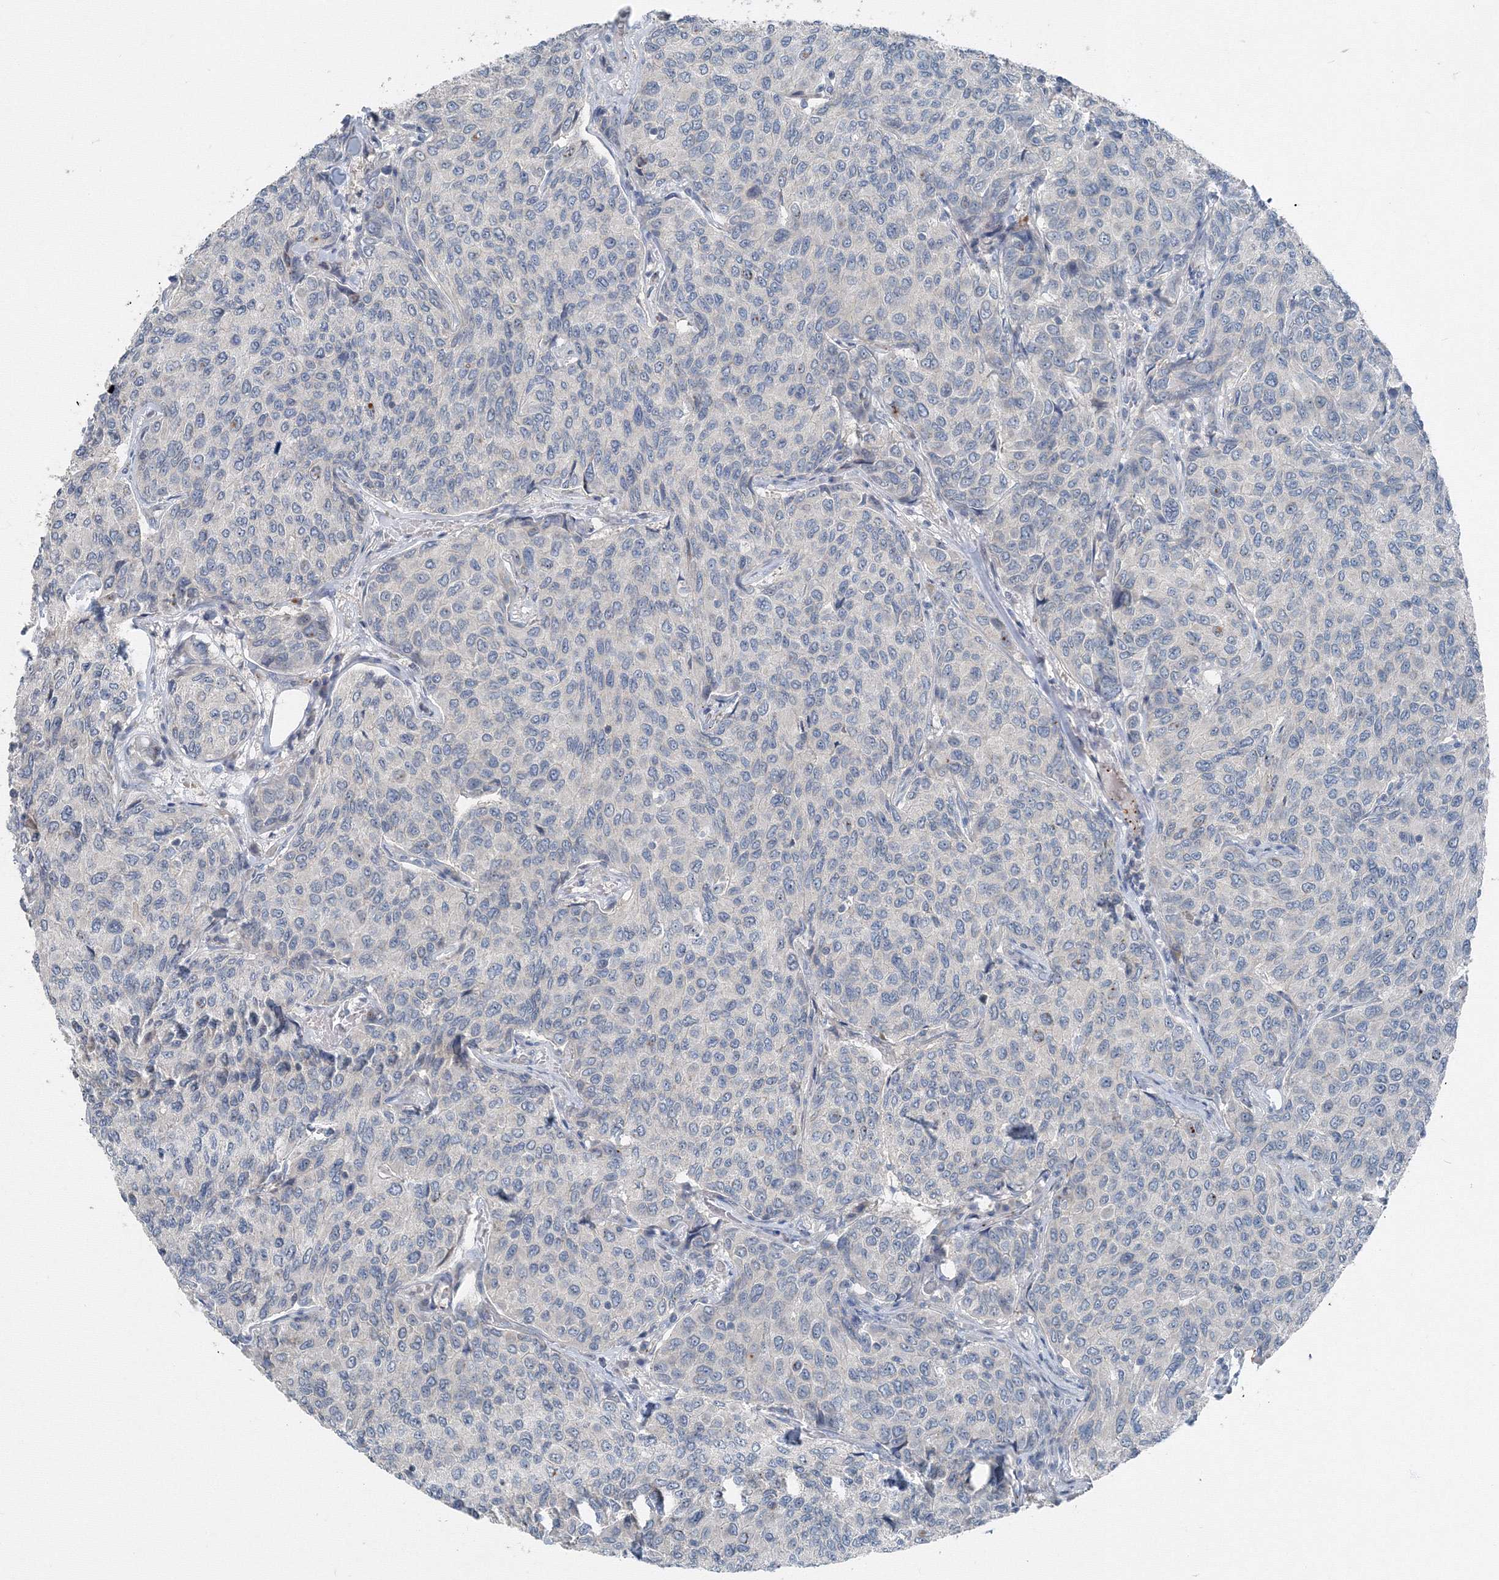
{"staining": {"intensity": "negative", "quantity": "none", "location": "none"}, "tissue": "breast cancer", "cell_type": "Tumor cells", "image_type": "cancer", "snomed": [{"axis": "morphology", "description": "Duct carcinoma"}, {"axis": "topography", "description": "Breast"}], "caption": "This is an immunohistochemistry (IHC) photomicrograph of human invasive ductal carcinoma (breast). There is no positivity in tumor cells.", "gene": "AASDH", "patient": {"sex": "female", "age": 55}}